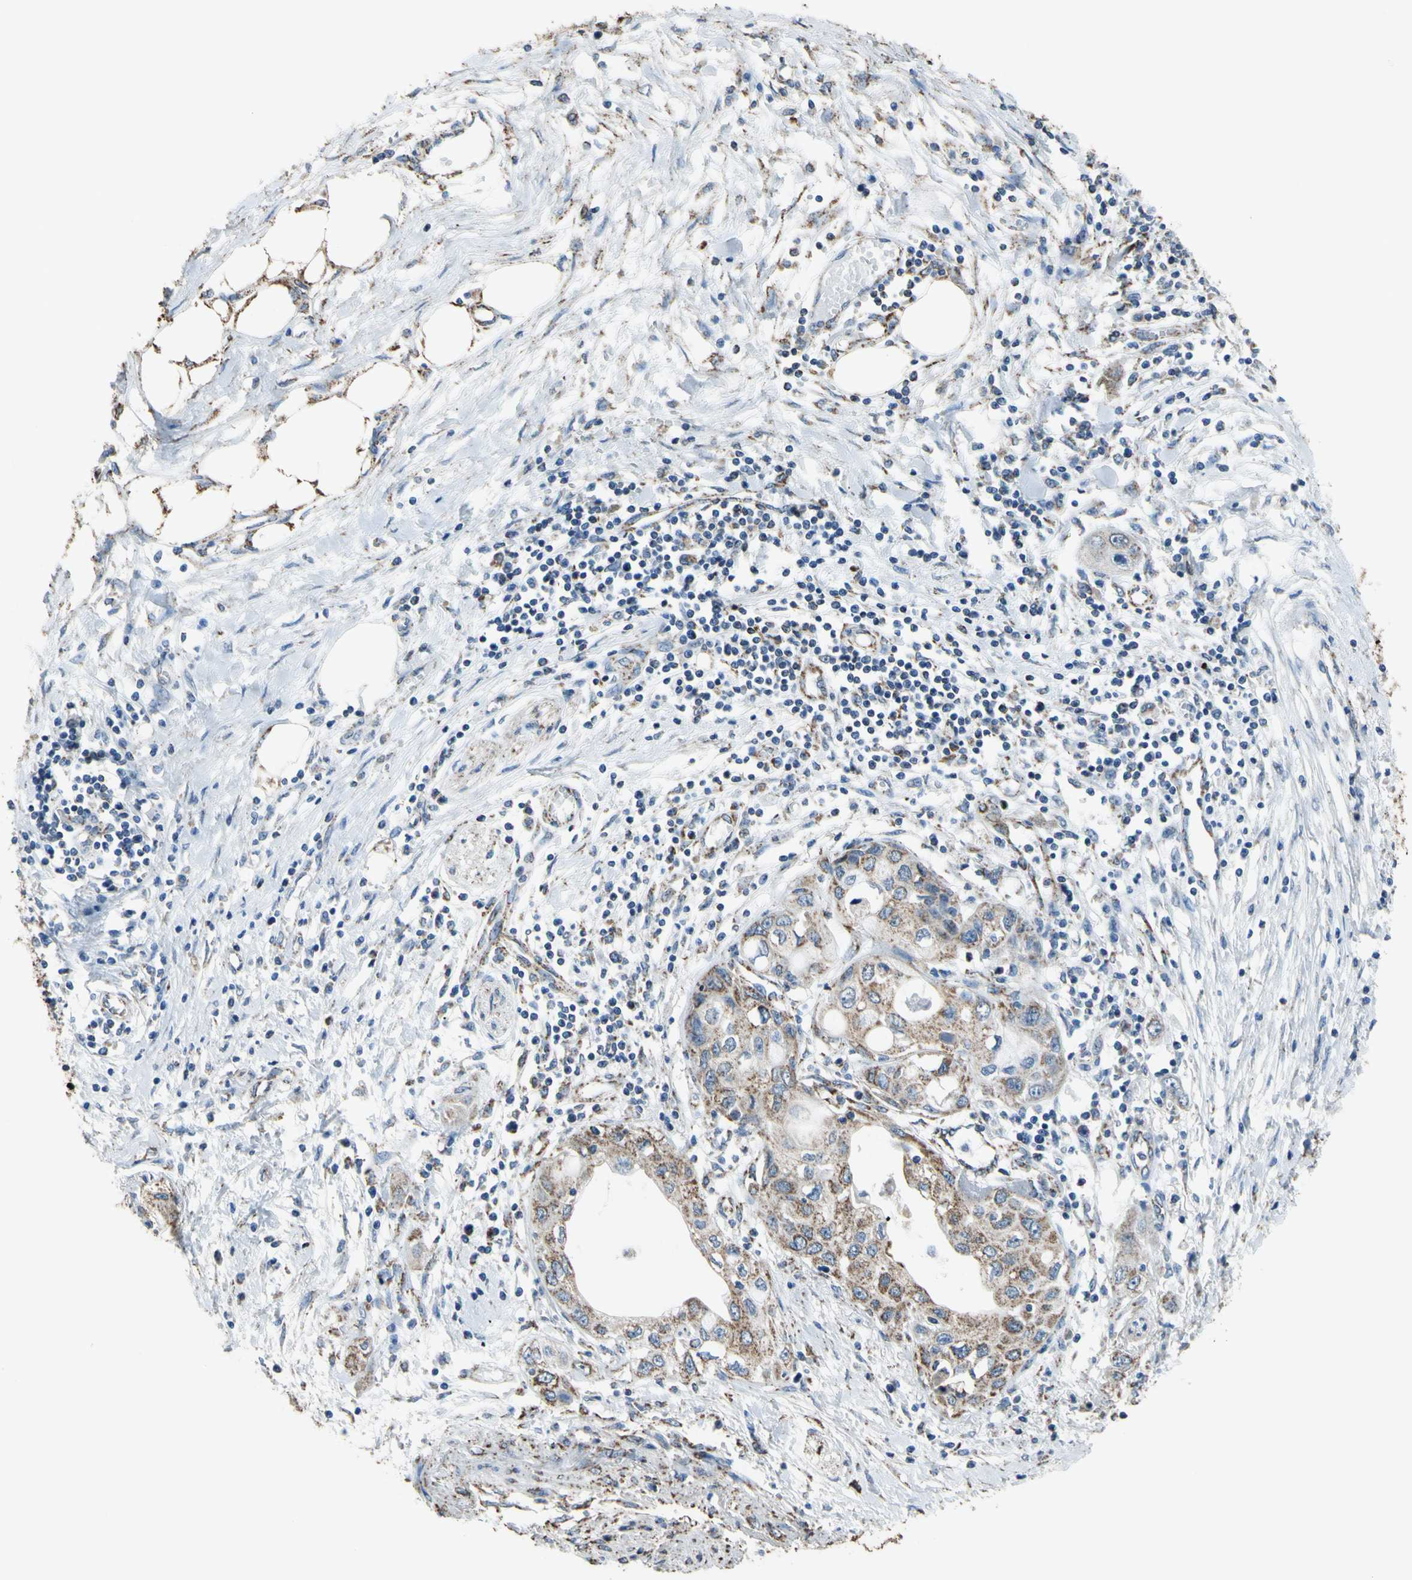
{"staining": {"intensity": "moderate", "quantity": "25%-75%", "location": "cytoplasmic/membranous"}, "tissue": "pancreatic cancer", "cell_type": "Tumor cells", "image_type": "cancer", "snomed": [{"axis": "morphology", "description": "Adenocarcinoma, NOS"}, {"axis": "topography", "description": "Pancreas"}], "caption": "Pancreatic cancer (adenocarcinoma) stained with DAB IHC displays medium levels of moderate cytoplasmic/membranous staining in about 25%-75% of tumor cells. The staining was performed using DAB to visualize the protein expression in brown, while the nuclei were stained in blue with hematoxylin (Magnification: 20x).", "gene": "CMKLR2", "patient": {"sex": "female", "age": 70}}